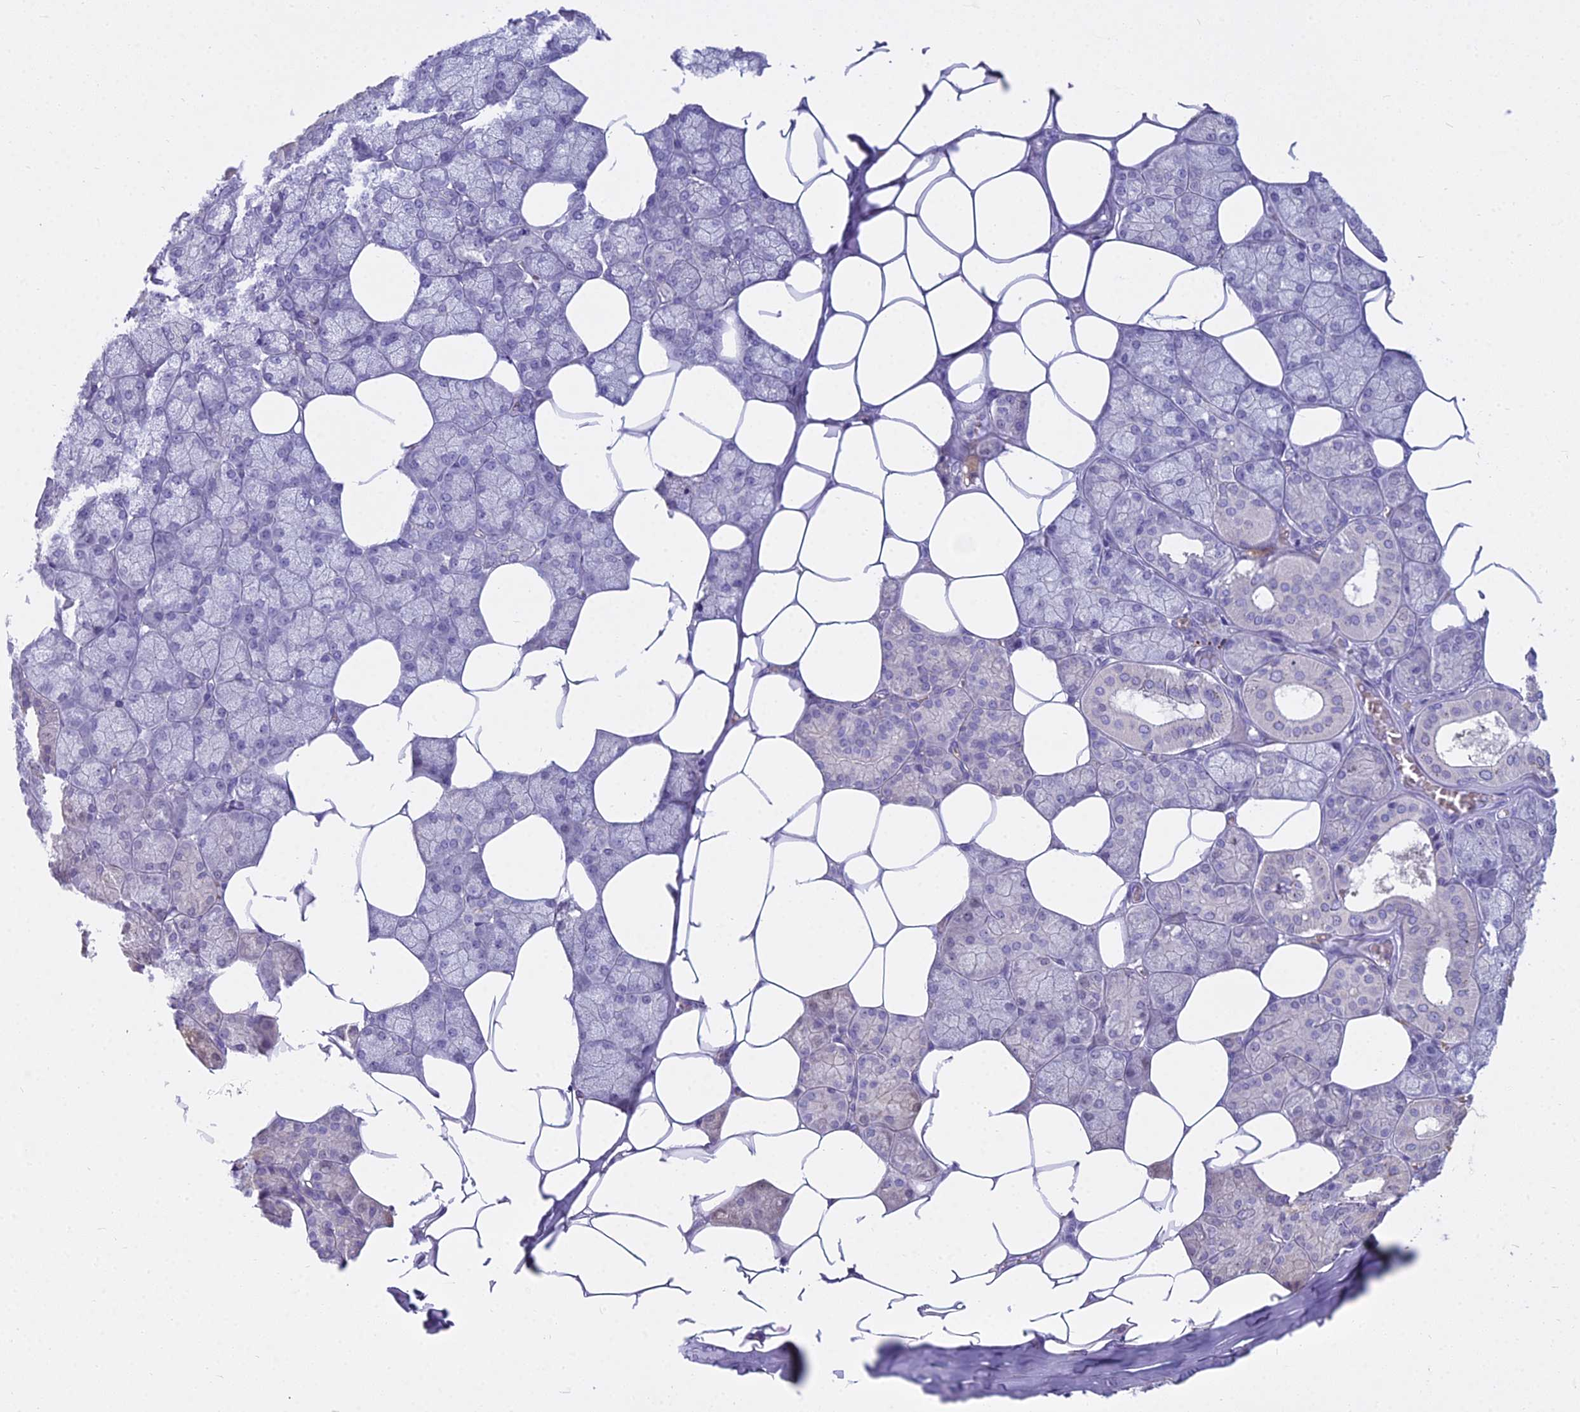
{"staining": {"intensity": "strong", "quantity": "<25%", "location": "cytoplasmic/membranous"}, "tissue": "salivary gland", "cell_type": "Glandular cells", "image_type": "normal", "snomed": [{"axis": "morphology", "description": "Normal tissue, NOS"}, {"axis": "topography", "description": "Salivary gland"}], "caption": "Protein expression analysis of unremarkable salivary gland demonstrates strong cytoplasmic/membranous staining in approximately <25% of glandular cells.", "gene": "OSTN", "patient": {"sex": "male", "age": 62}}